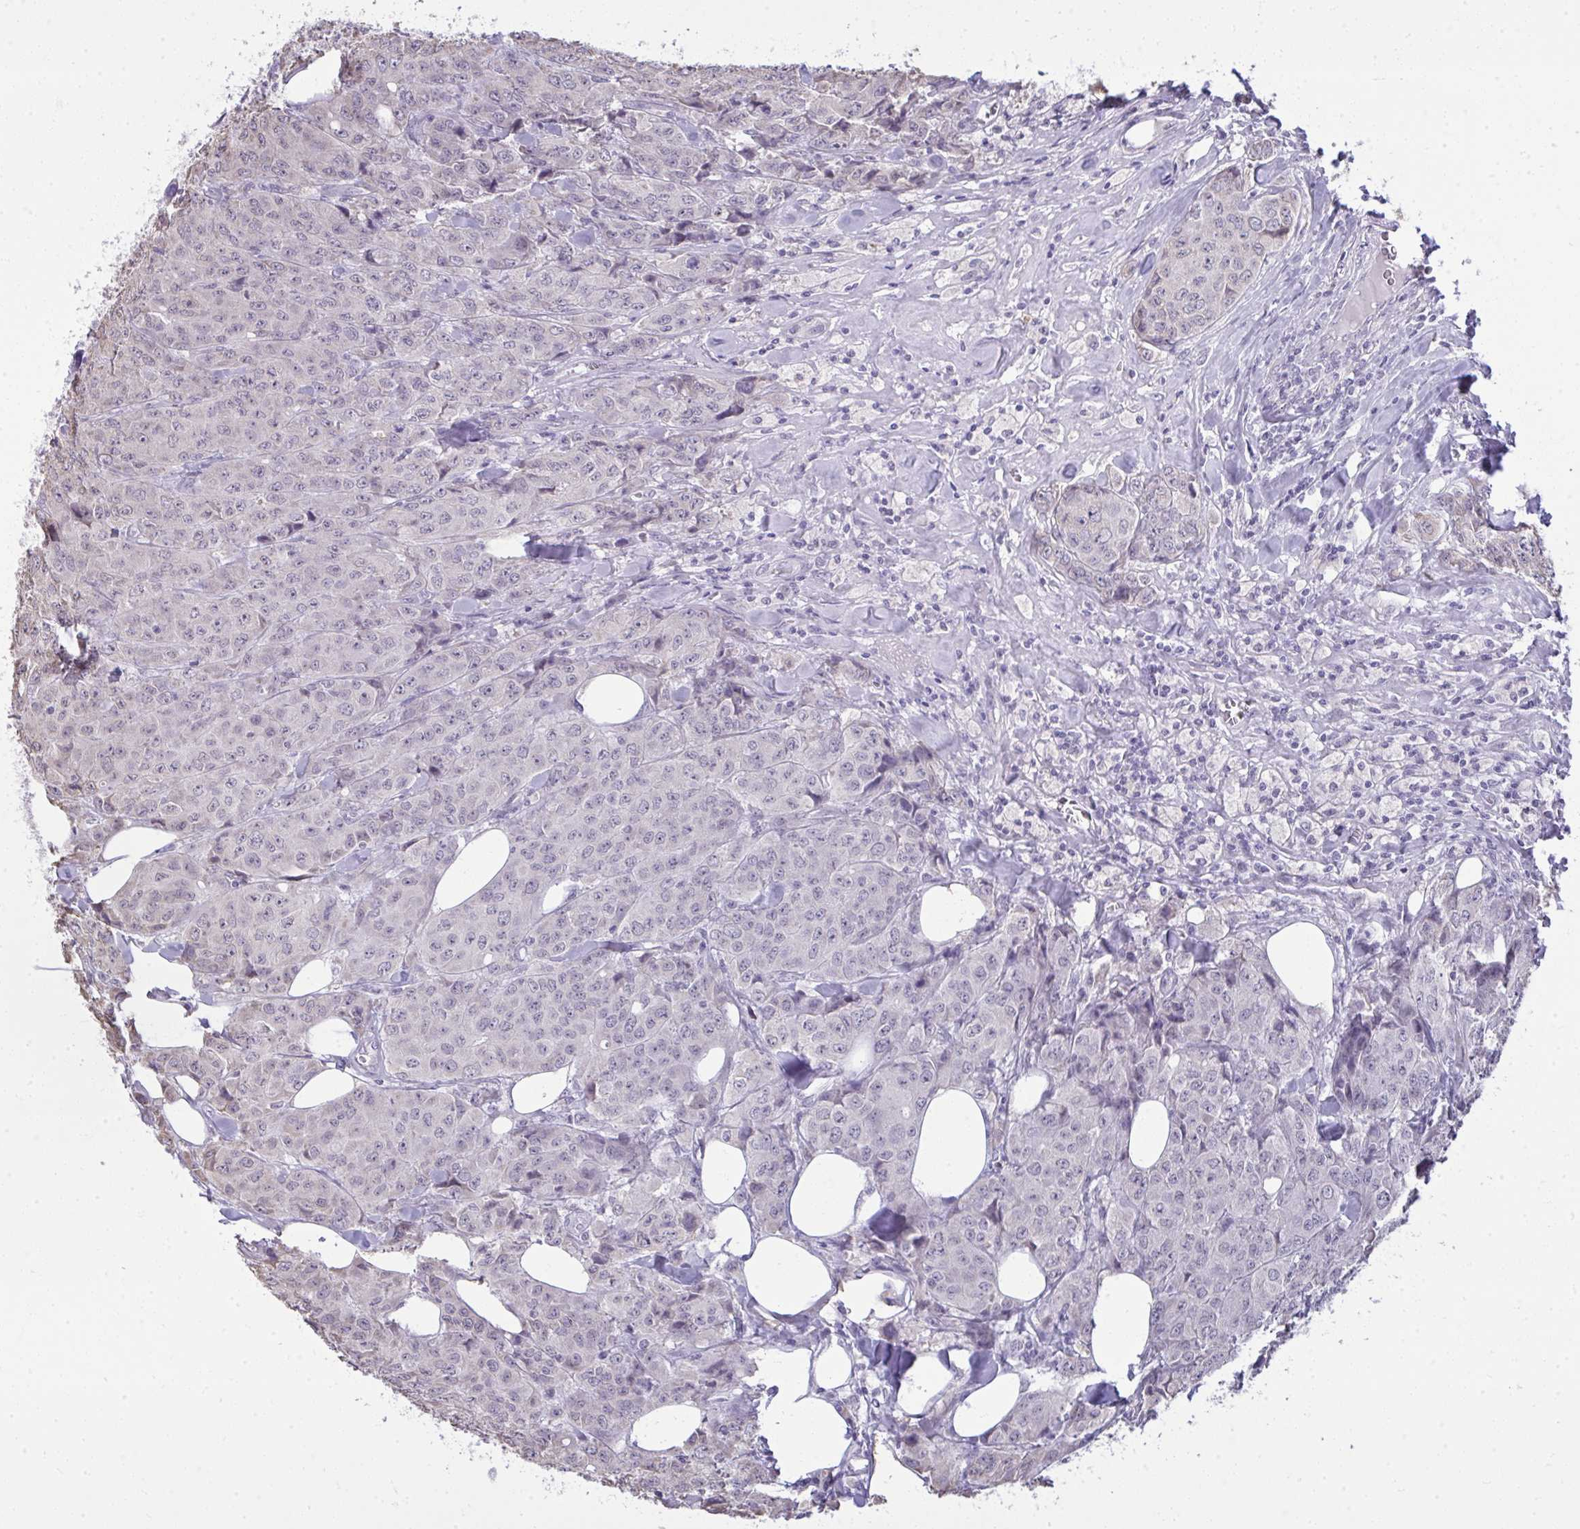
{"staining": {"intensity": "negative", "quantity": "none", "location": "none"}, "tissue": "breast cancer", "cell_type": "Tumor cells", "image_type": "cancer", "snomed": [{"axis": "morphology", "description": "Duct carcinoma"}, {"axis": "topography", "description": "Breast"}], "caption": "Infiltrating ductal carcinoma (breast) was stained to show a protein in brown. There is no significant staining in tumor cells.", "gene": "NPPA", "patient": {"sex": "female", "age": 43}}